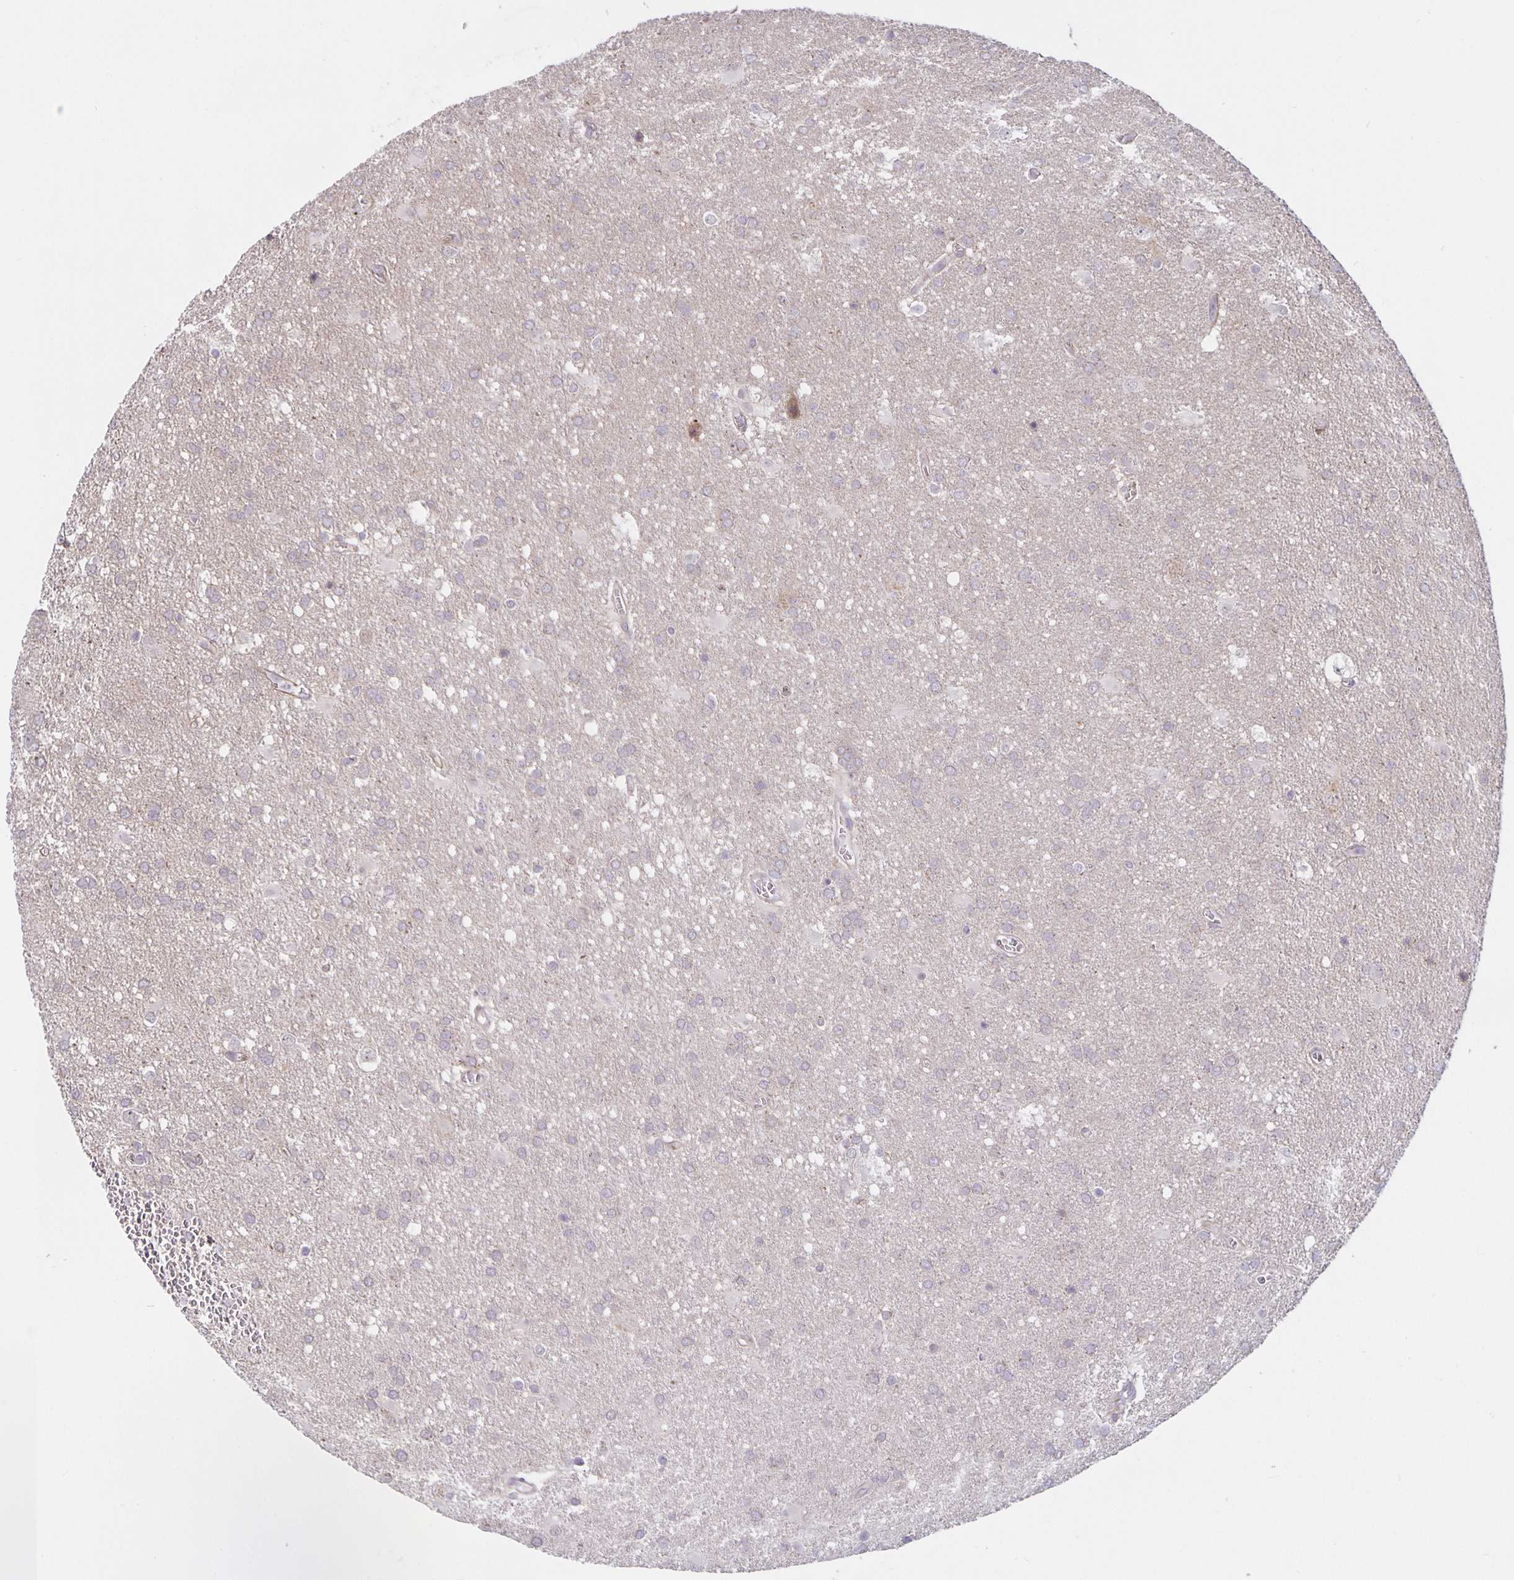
{"staining": {"intensity": "negative", "quantity": "none", "location": "none"}, "tissue": "glioma", "cell_type": "Tumor cells", "image_type": "cancer", "snomed": [{"axis": "morphology", "description": "Glioma, malignant, Low grade"}, {"axis": "topography", "description": "Brain"}], "caption": "This is an IHC photomicrograph of human glioma. There is no expression in tumor cells.", "gene": "ARVCF", "patient": {"sex": "male", "age": 66}}